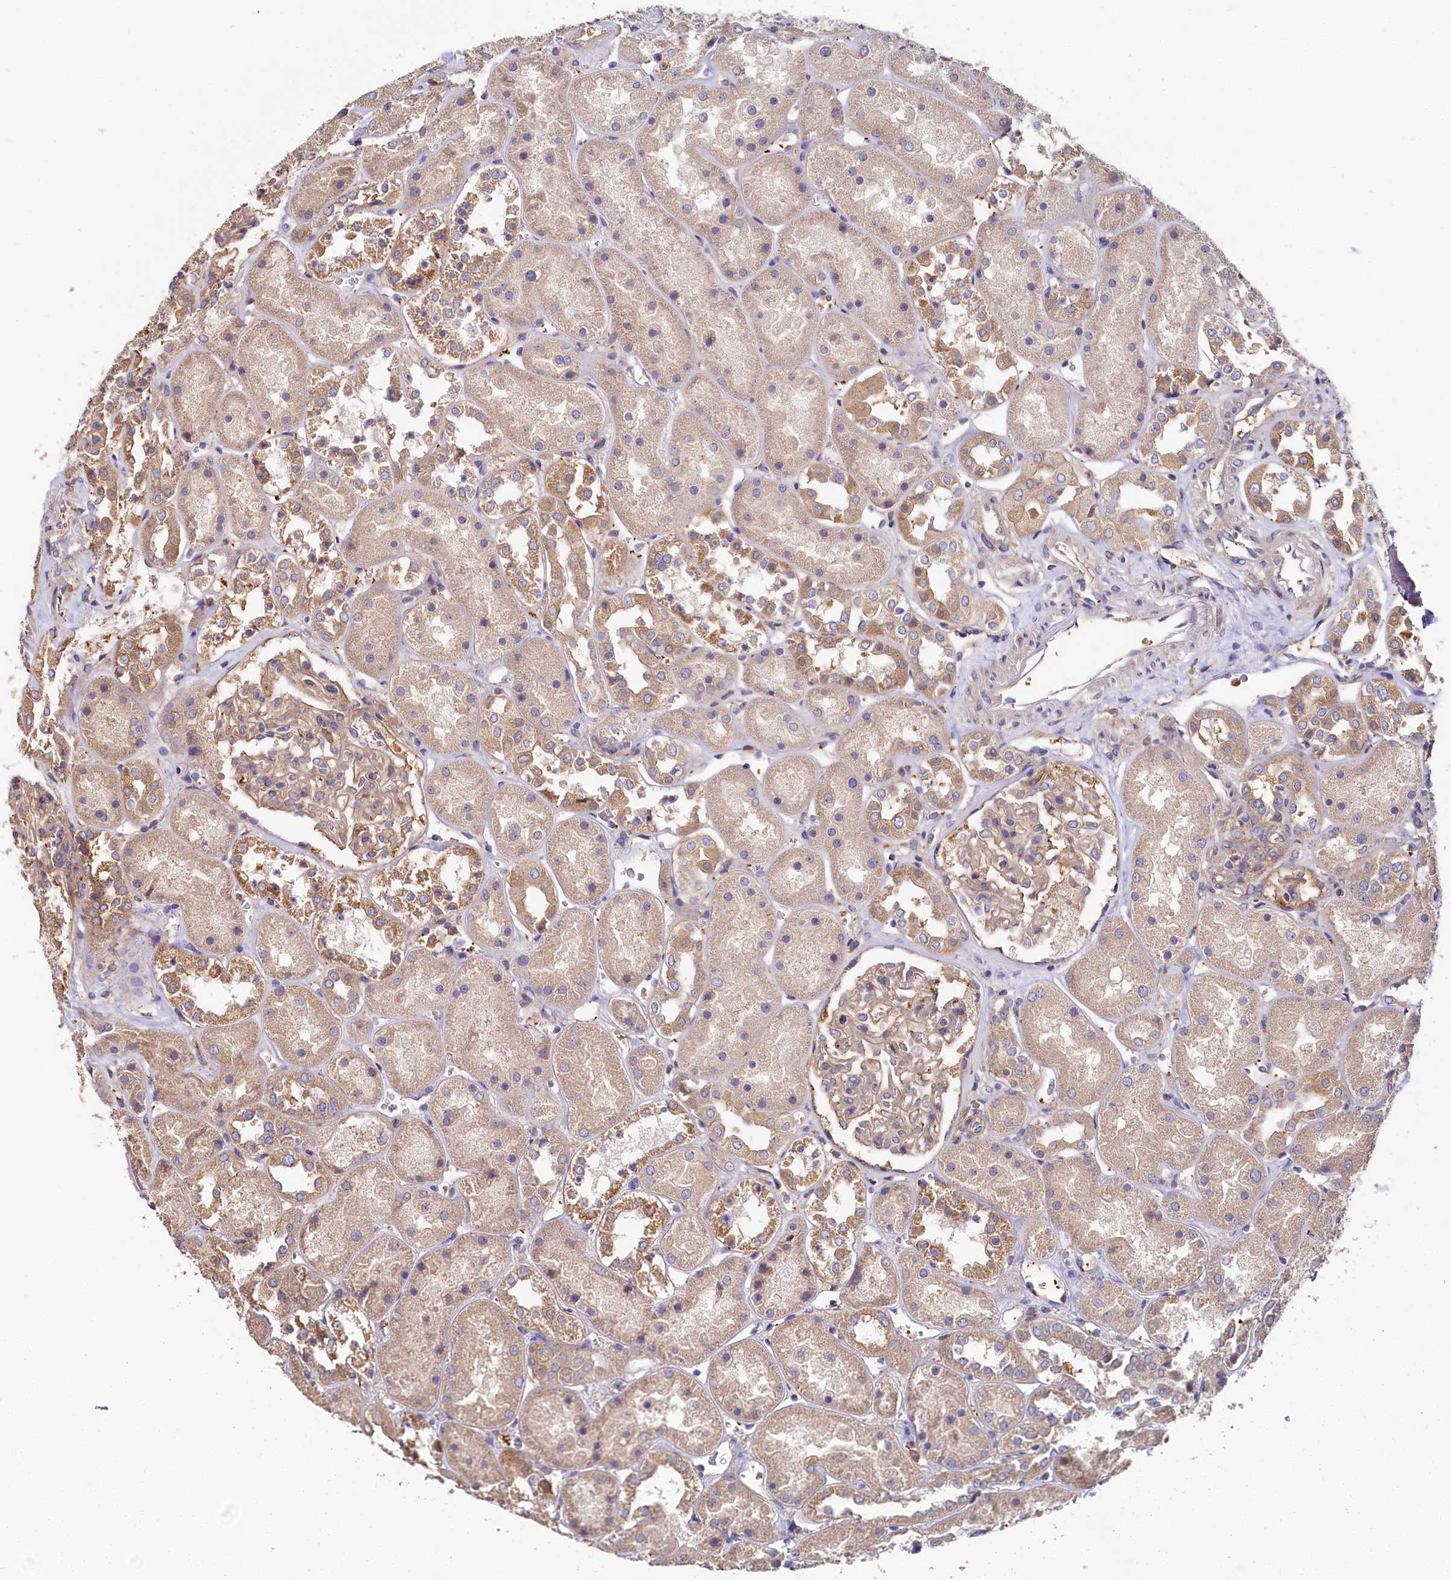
{"staining": {"intensity": "weak", "quantity": "25%-75%", "location": "cytoplasmic/membranous"}, "tissue": "kidney", "cell_type": "Cells in glomeruli", "image_type": "normal", "snomed": [{"axis": "morphology", "description": "Normal tissue, NOS"}, {"axis": "topography", "description": "Kidney"}], "caption": "Immunohistochemistry of unremarkable kidney reveals low levels of weak cytoplasmic/membranous positivity in about 25%-75% of cells in glomeruli. (Brightfield microscopy of DAB IHC at high magnification).", "gene": "PPIP5K1", "patient": {"sex": "male", "age": 70}}